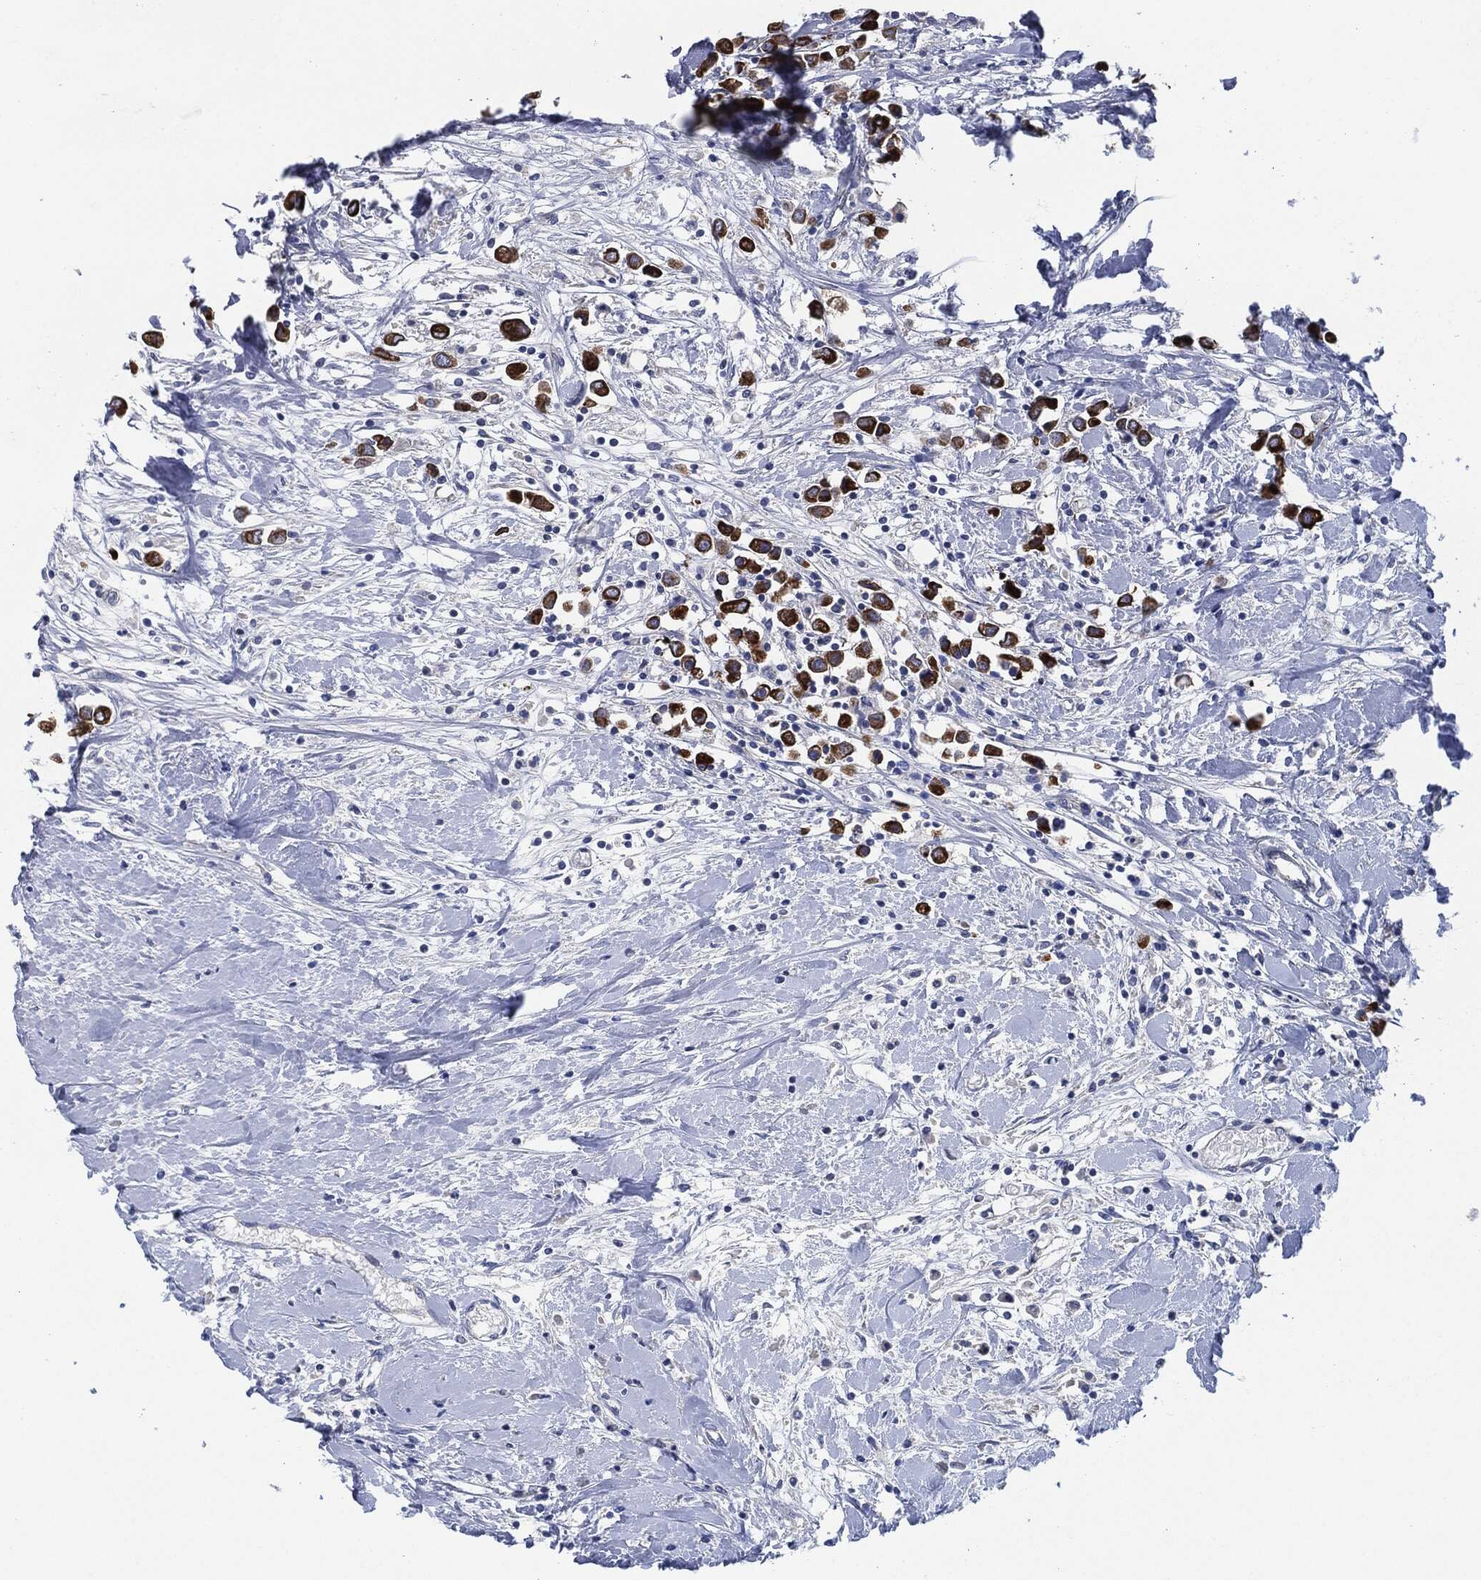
{"staining": {"intensity": "strong", "quantity": ">75%", "location": "cytoplasmic/membranous"}, "tissue": "breast cancer", "cell_type": "Tumor cells", "image_type": "cancer", "snomed": [{"axis": "morphology", "description": "Duct carcinoma"}, {"axis": "topography", "description": "Breast"}], "caption": "Protein expression by IHC reveals strong cytoplasmic/membranous staining in about >75% of tumor cells in breast cancer. Immunohistochemistry (ihc) stains the protein of interest in brown and the nuclei are stained blue.", "gene": "SHROOM2", "patient": {"sex": "female", "age": 61}}